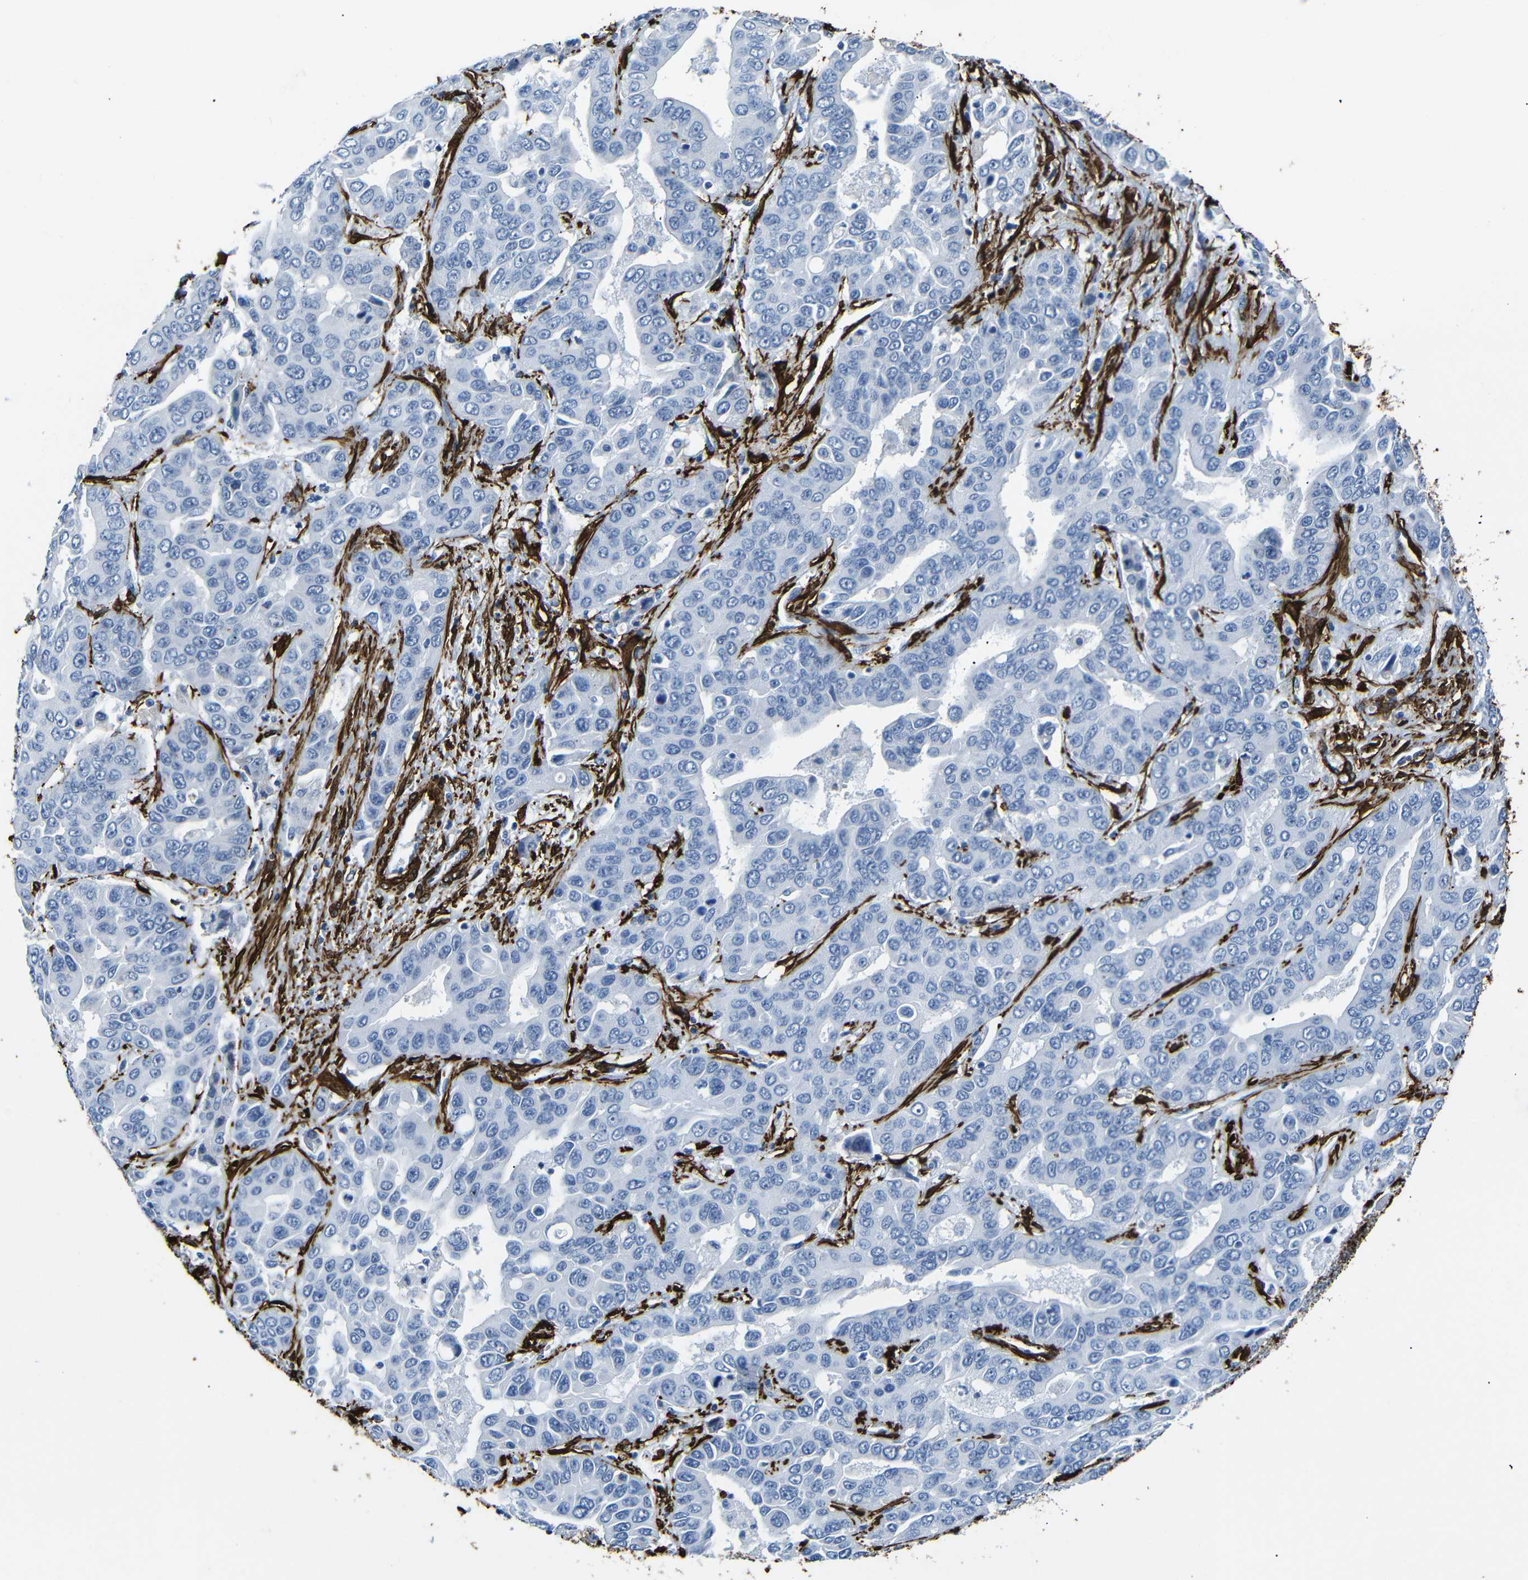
{"staining": {"intensity": "negative", "quantity": "none", "location": "none"}, "tissue": "liver cancer", "cell_type": "Tumor cells", "image_type": "cancer", "snomed": [{"axis": "morphology", "description": "Cholangiocarcinoma"}, {"axis": "topography", "description": "Liver"}], "caption": "Tumor cells are negative for protein expression in human liver cholangiocarcinoma.", "gene": "ACTA2", "patient": {"sex": "female", "age": 52}}